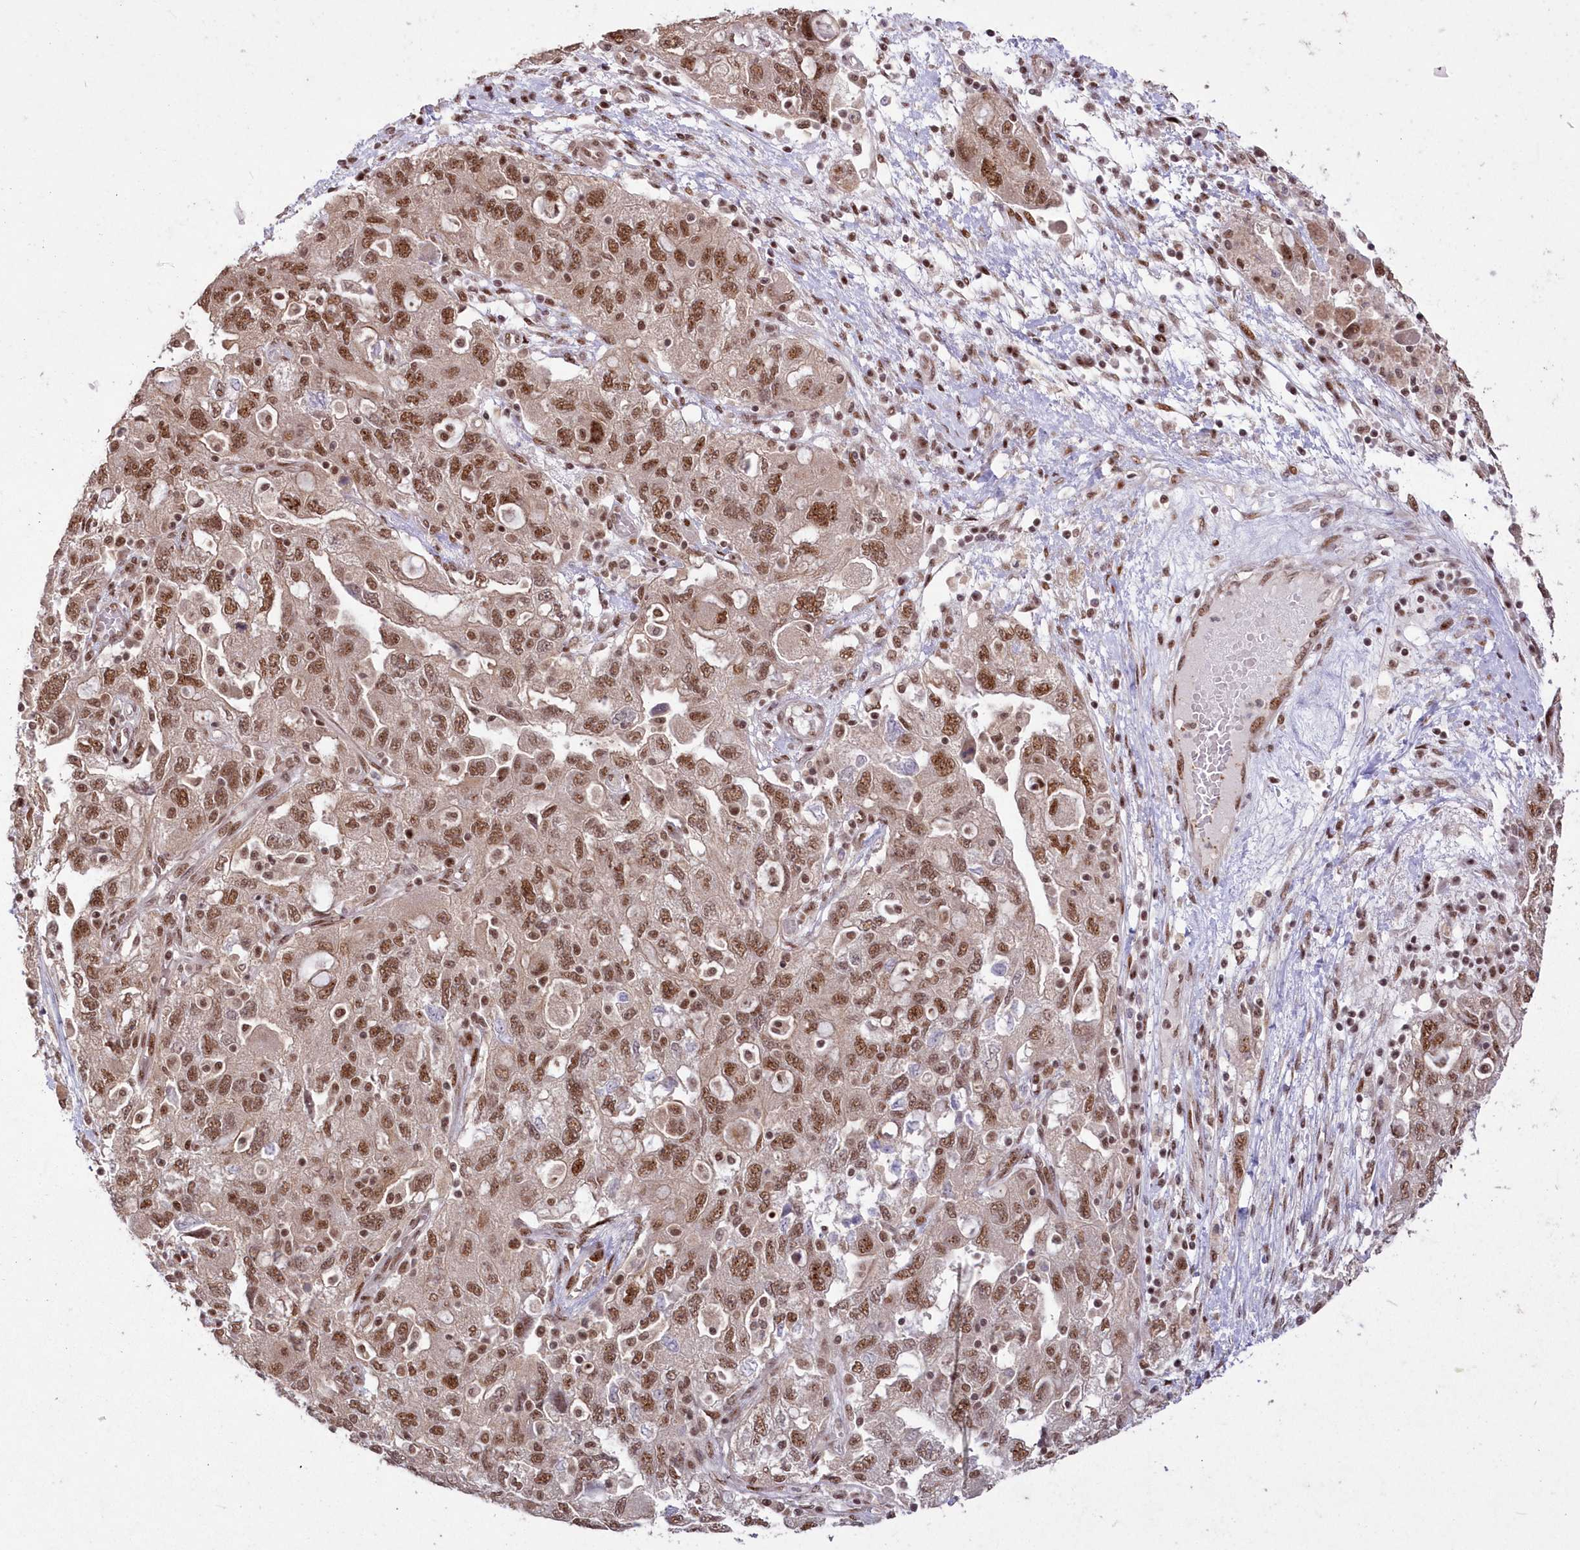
{"staining": {"intensity": "moderate", "quantity": ">75%", "location": "nuclear"}, "tissue": "ovarian cancer", "cell_type": "Tumor cells", "image_type": "cancer", "snomed": [{"axis": "morphology", "description": "Carcinoma, NOS"}, {"axis": "morphology", "description": "Cystadenocarcinoma, serous, NOS"}, {"axis": "topography", "description": "Ovary"}], "caption": "The micrograph exhibits staining of ovarian cancer, revealing moderate nuclear protein staining (brown color) within tumor cells. The protein is stained brown, and the nuclei are stained in blue (DAB IHC with brightfield microscopy, high magnification).", "gene": "WBP1L", "patient": {"sex": "female", "age": 69}}